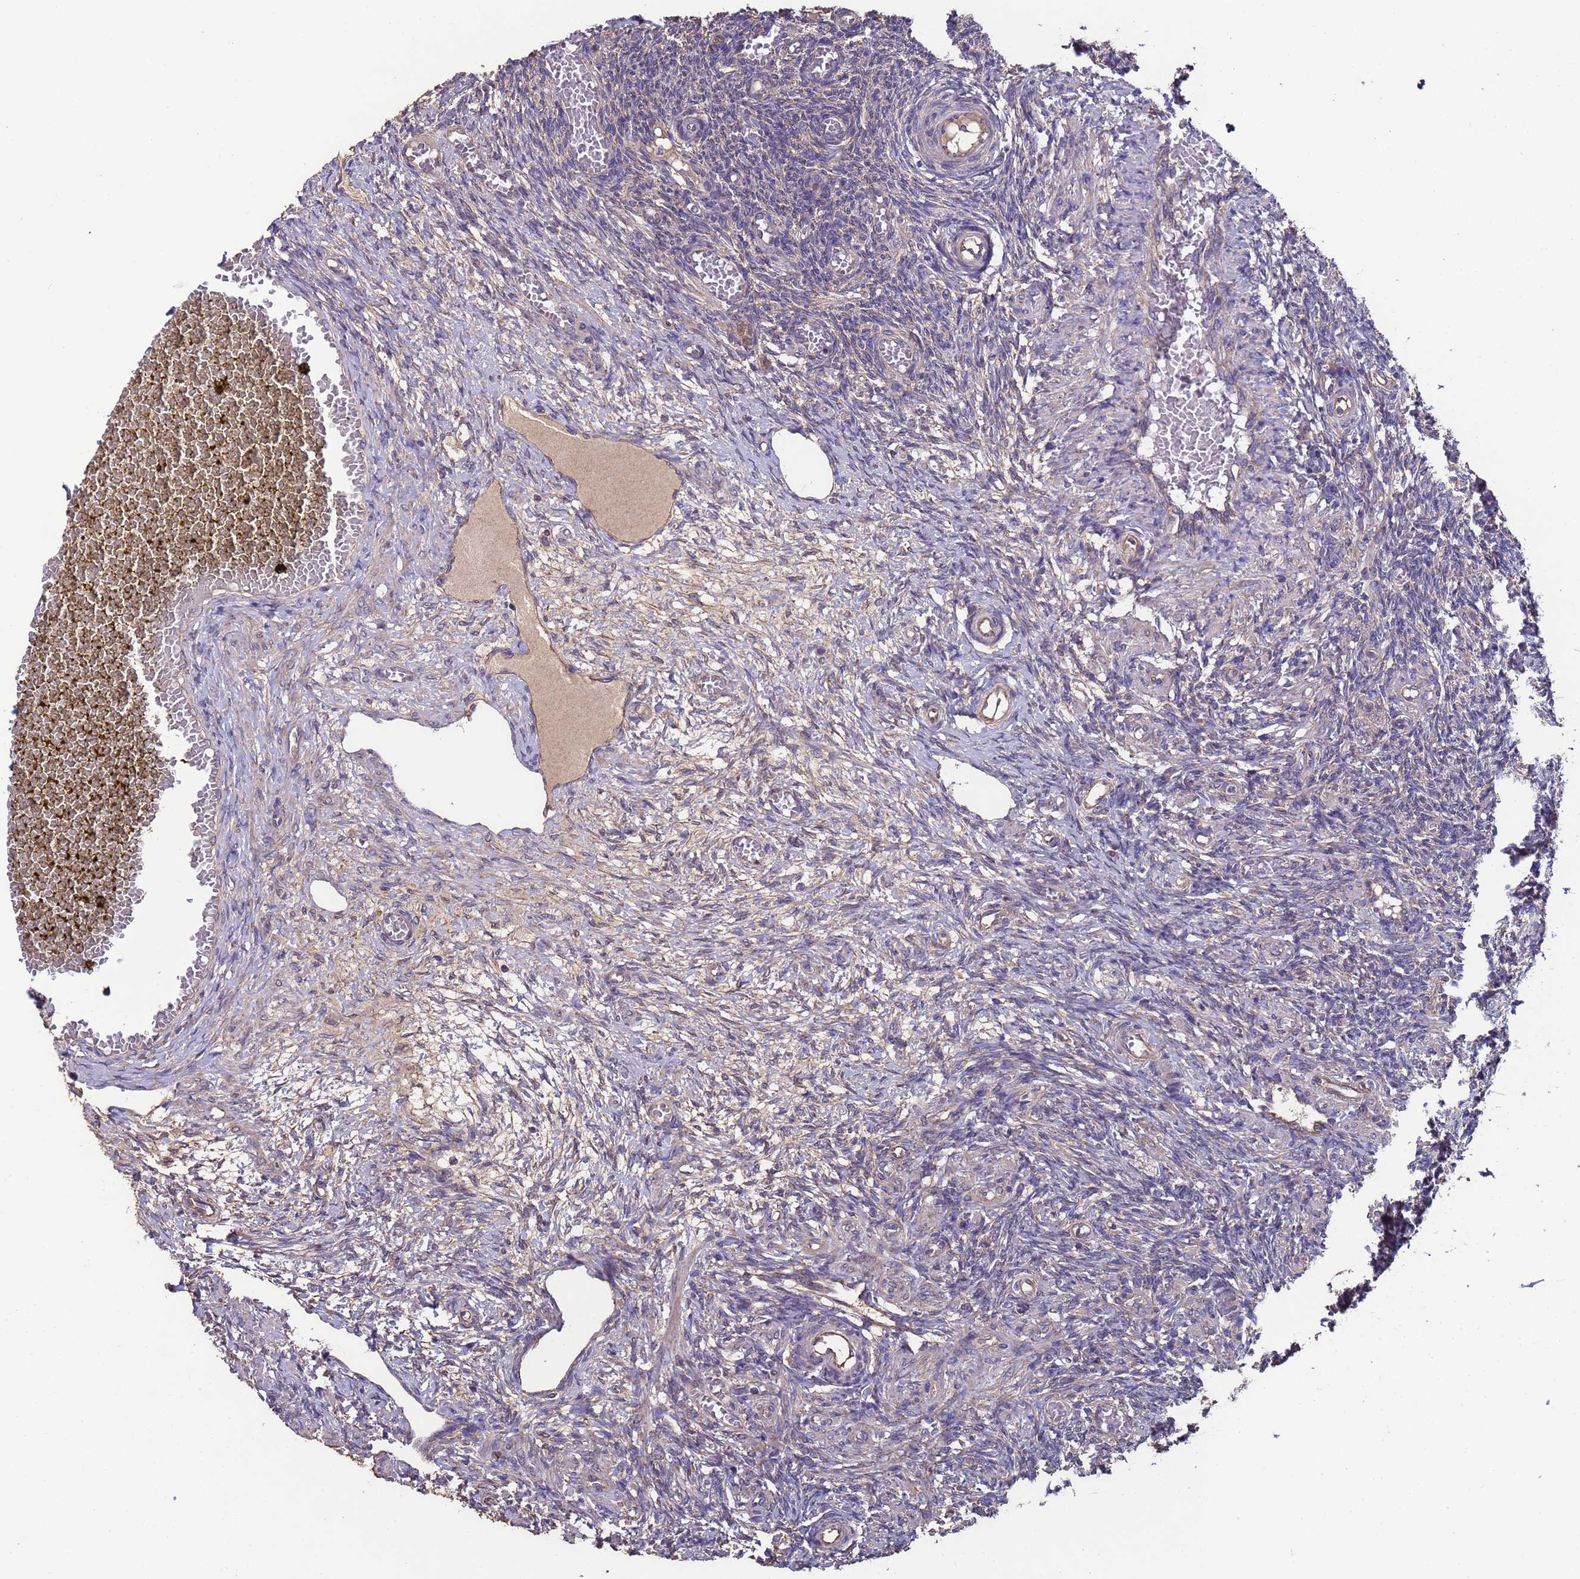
{"staining": {"intensity": "weak", "quantity": "<25%", "location": "cytoplasmic/membranous"}, "tissue": "ovary", "cell_type": "Ovarian stroma cells", "image_type": "normal", "snomed": [{"axis": "morphology", "description": "Normal tissue, NOS"}, {"axis": "topography", "description": "Ovary"}], "caption": "An immunohistochemistry photomicrograph of benign ovary is shown. There is no staining in ovarian stroma cells of ovary.", "gene": "EEF1AKMT1", "patient": {"sex": "female", "age": 27}}